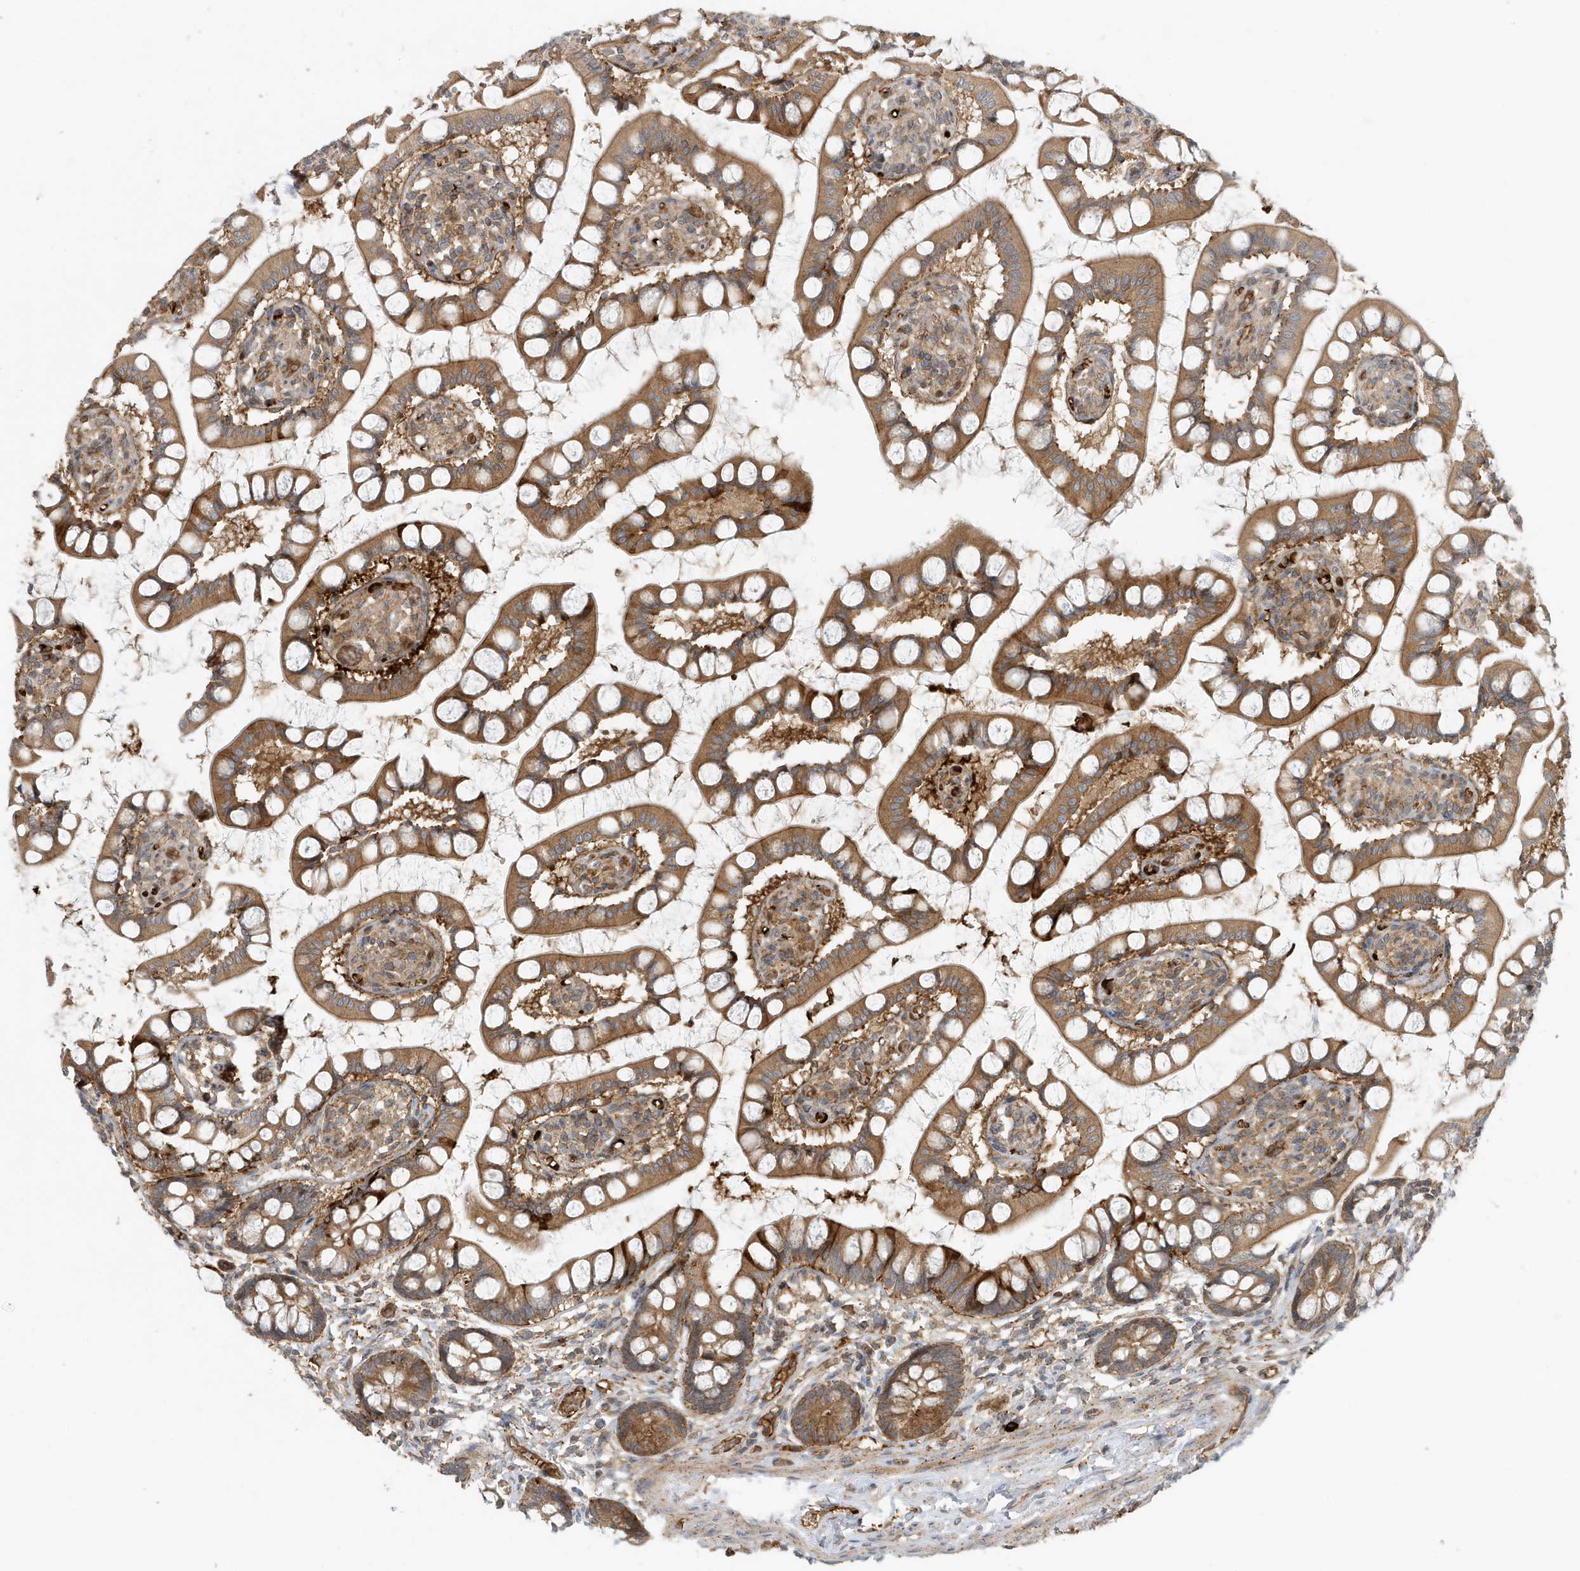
{"staining": {"intensity": "moderate", "quantity": ">75%", "location": "cytoplasmic/membranous"}, "tissue": "small intestine", "cell_type": "Glandular cells", "image_type": "normal", "snomed": [{"axis": "morphology", "description": "Normal tissue, NOS"}, {"axis": "topography", "description": "Small intestine"}], "caption": "Immunohistochemistry (DAB) staining of benign small intestine demonstrates moderate cytoplasmic/membranous protein staining in approximately >75% of glandular cells.", "gene": "FYCO1", "patient": {"sex": "male", "age": 52}}